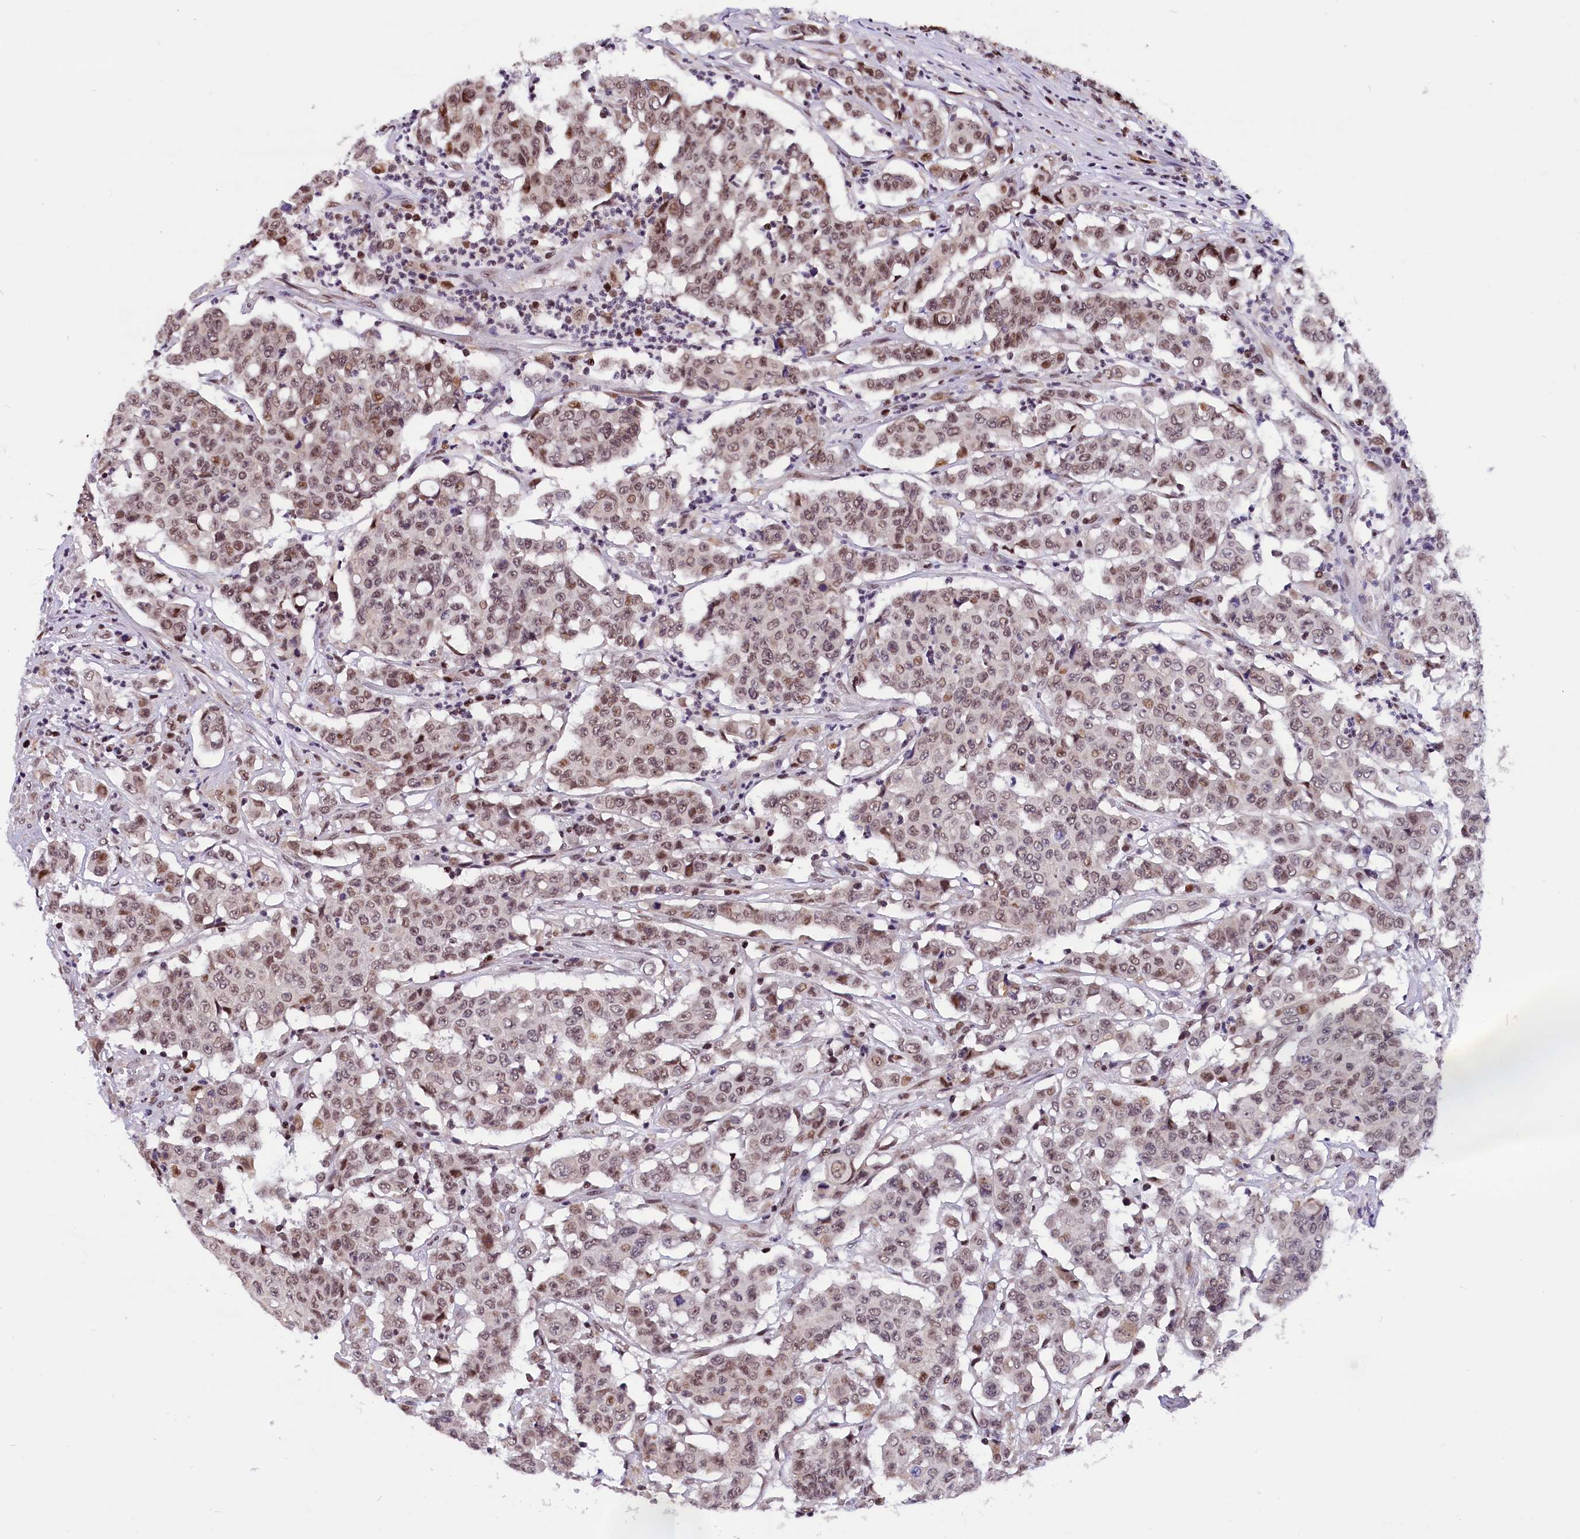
{"staining": {"intensity": "moderate", "quantity": ">75%", "location": "nuclear"}, "tissue": "colorectal cancer", "cell_type": "Tumor cells", "image_type": "cancer", "snomed": [{"axis": "morphology", "description": "Adenocarcinoma, NOS"}, {"axis": "topography", "description": "Colon"}], "caption": "The micrograph reveals a brown stain indicating the presence of a protein in the nuclear of tumor cells in colorectal cancer (adenocarcinoma).", "gene": "CDYL2", "patient": {"sex": "male", "age": 51}}